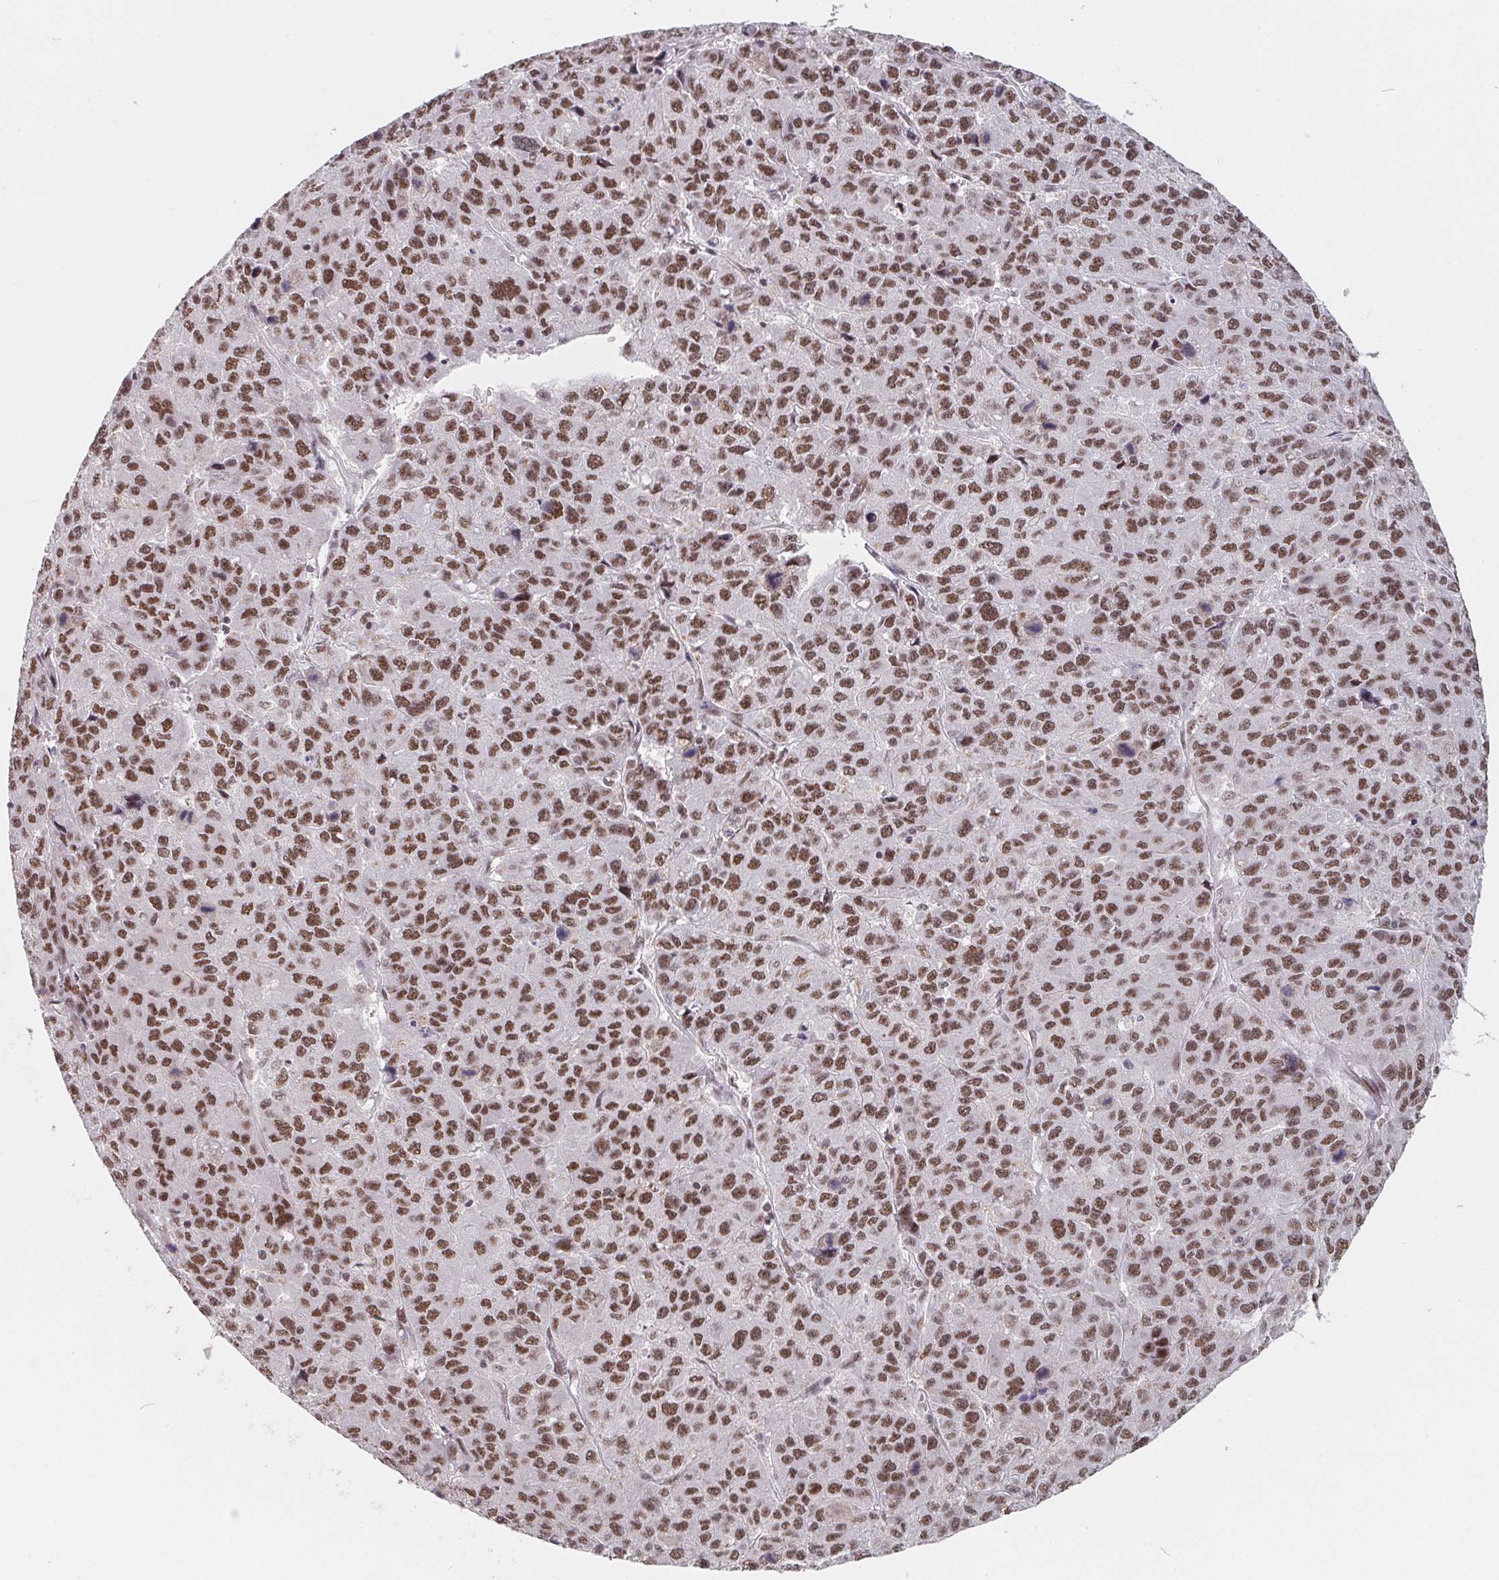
{"staining": {"intensity": "moderate", "quantity": ">75%", "location": "nuclear"}, "tissue": "liver cancer", "cell_type": "Tumor cells", "image_type": "cancer", "snomed": [{"axis": "morphology", "description": "Carcinoma, Hepatocellular, NOS"}, {"axis": "topography", "description": "Liver"}], "caption": "Immunohistochemistry (IHC) (DAB) staining of liver cancer displays moderate nuclear protein expression in about >75% of tumor cells.", "gene": "TCERG1", "patient": {"sex": "male", "age": 69}}